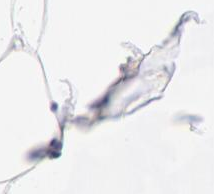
{"staining": {"intensity": "moderate", "quantity": ">75%", "location": "nuclear"}, "tissue": "adipose tissue", "cell_type": "Adipocytes", "image_type": "normal", "snomed": [{"axis": "morphology", "description": "Normal tissue, NOS"}, {"axis": "morphology", "description": "Duct carcinoma"}, {"axis": "topography", "description": "Breast"}, {"axis": "topography", "description": "Adipose tissue"}], "caption": "A high-resolution image shows immunohistochemistry staining of benign adipose tissue, which shows moderate nuclear positivity in about >75% of adipocytes.", "gene": "SOX6", "patient": {"sex": "female", "age": 37}}